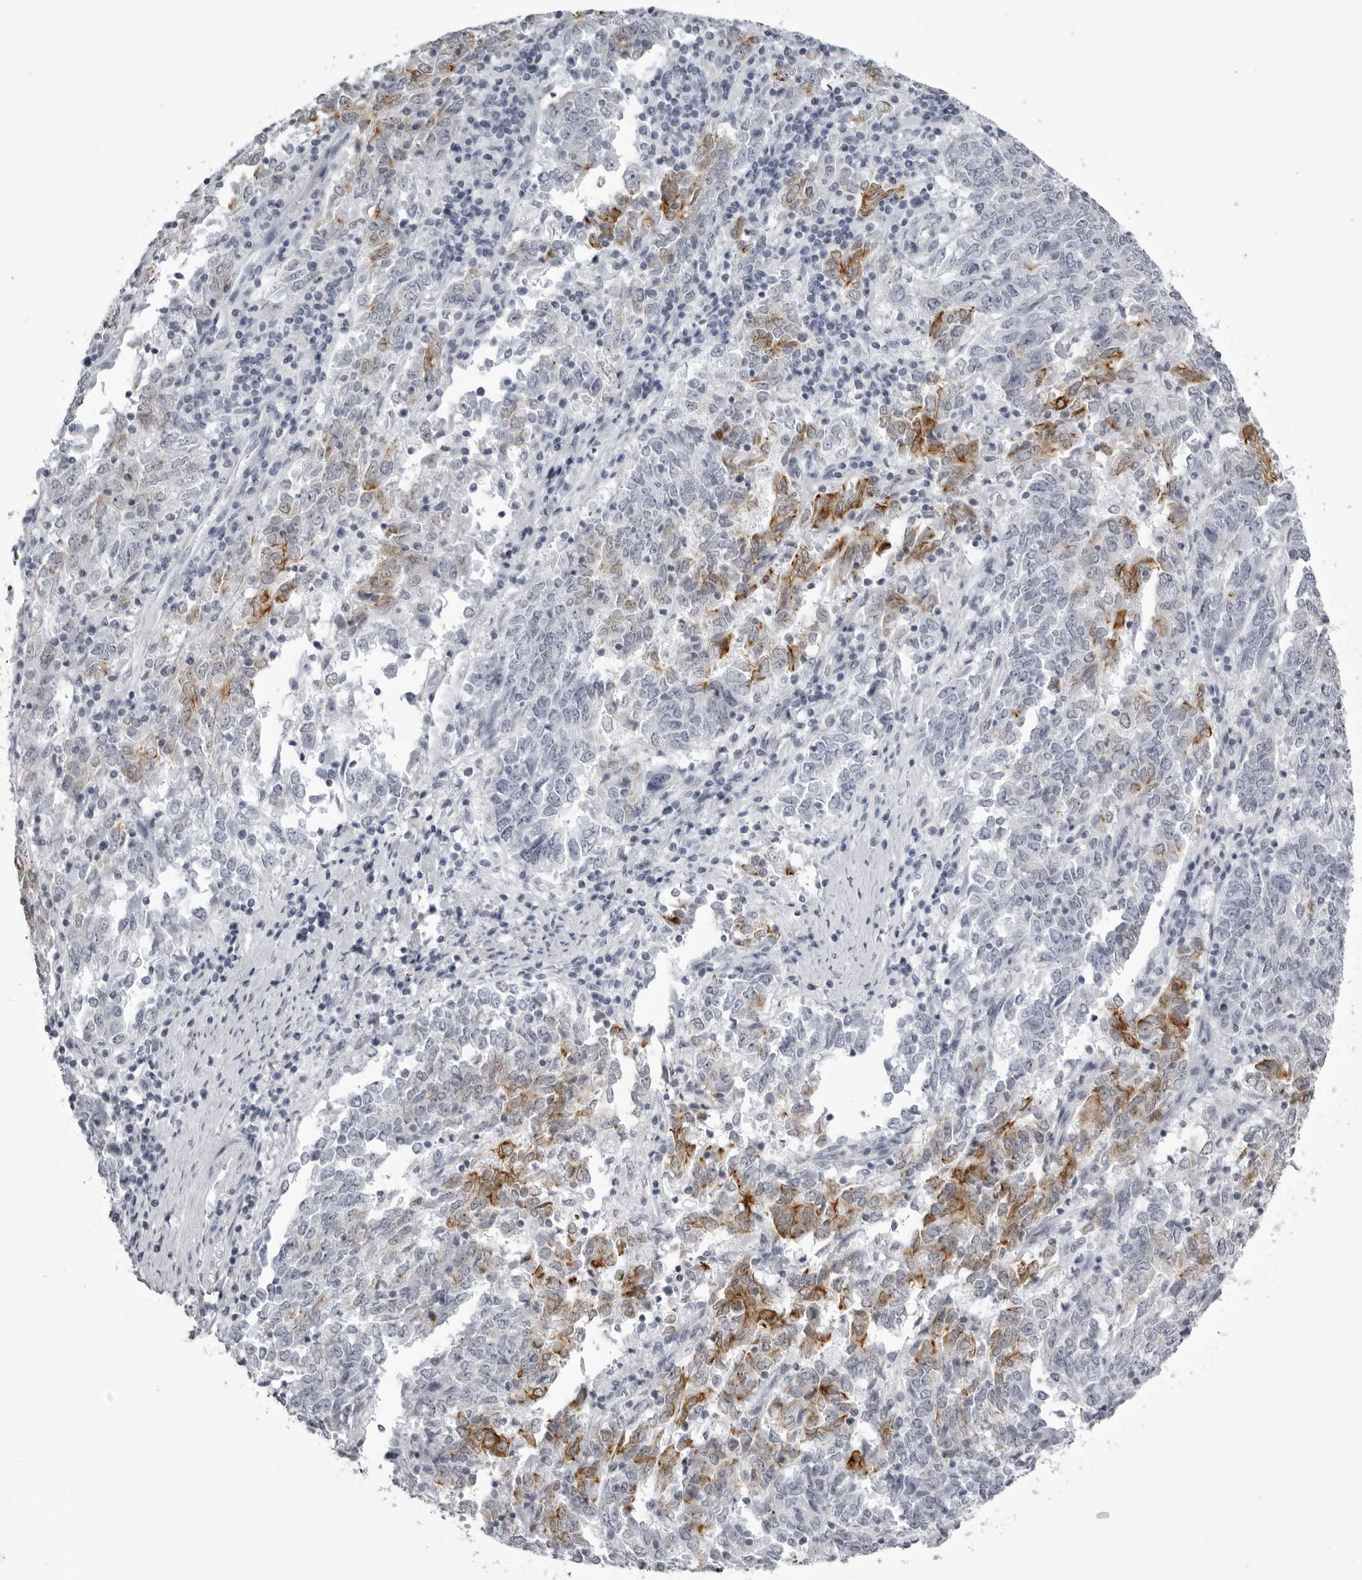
{"staining": {"intensity": "moderate", "quantity": "25%-75%", "location": "cytoplasmic/membranous"}, "tissue": "endometrial cancer", "cell_type": "Tumor cells", "image_type": "cancer", "snomed": [{"axis": "morphology", "description": "Adenocarcinoma, NOS"}, {"axis": "topography", "description": "Endometrium"}], "caption": "Immunohistochemical staining of endometrial cancer displays moderate cytoplasmic/membranous protein positivity in about 25%-75% of tumor cells.", "gene": "UROD", "patient": {"sex": "female", "age": 80}}